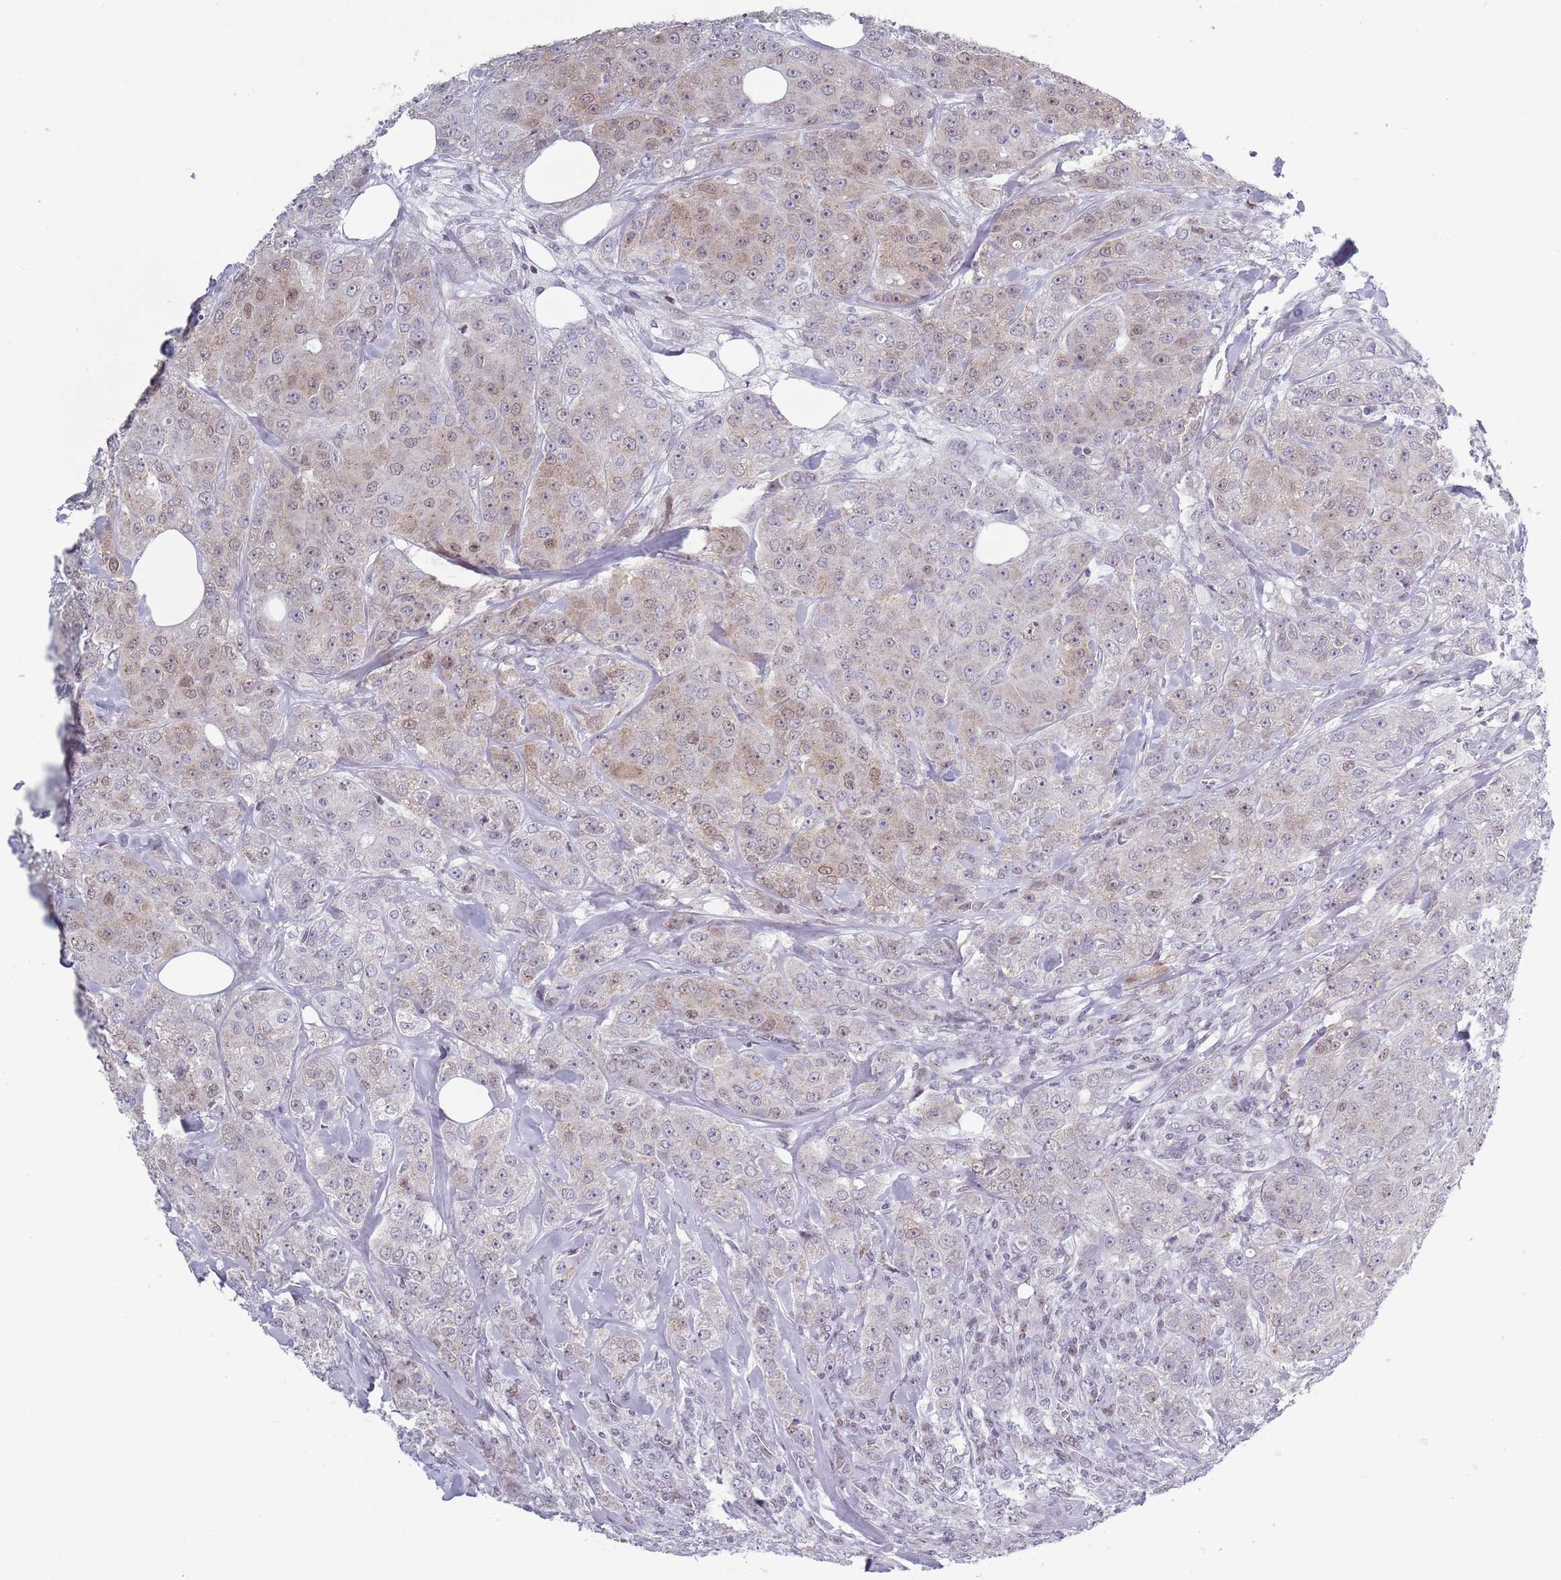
{"staining": {"intensity": "weak", "quantity": "<25%", "location": "cytoplasmic/membranous,nuclear"}, "tissue": "breast cancer", "cell_type": "Tumor cells", "image_type": "cancer", "snomed": [{"axis": "morphology", "description": "Duct carcinoma"}, {"axis": "topography", "description": "Breast"}], "caption": "A histopathology image of invasive ductal carcinoma (breast) stained for a protein exhibits no brown staining in tumor cells. (IHC, brightfield microscopy, high magnification).", "gene": "ZKSCAN2", "patient": {"sex": "female", "age": 43}}